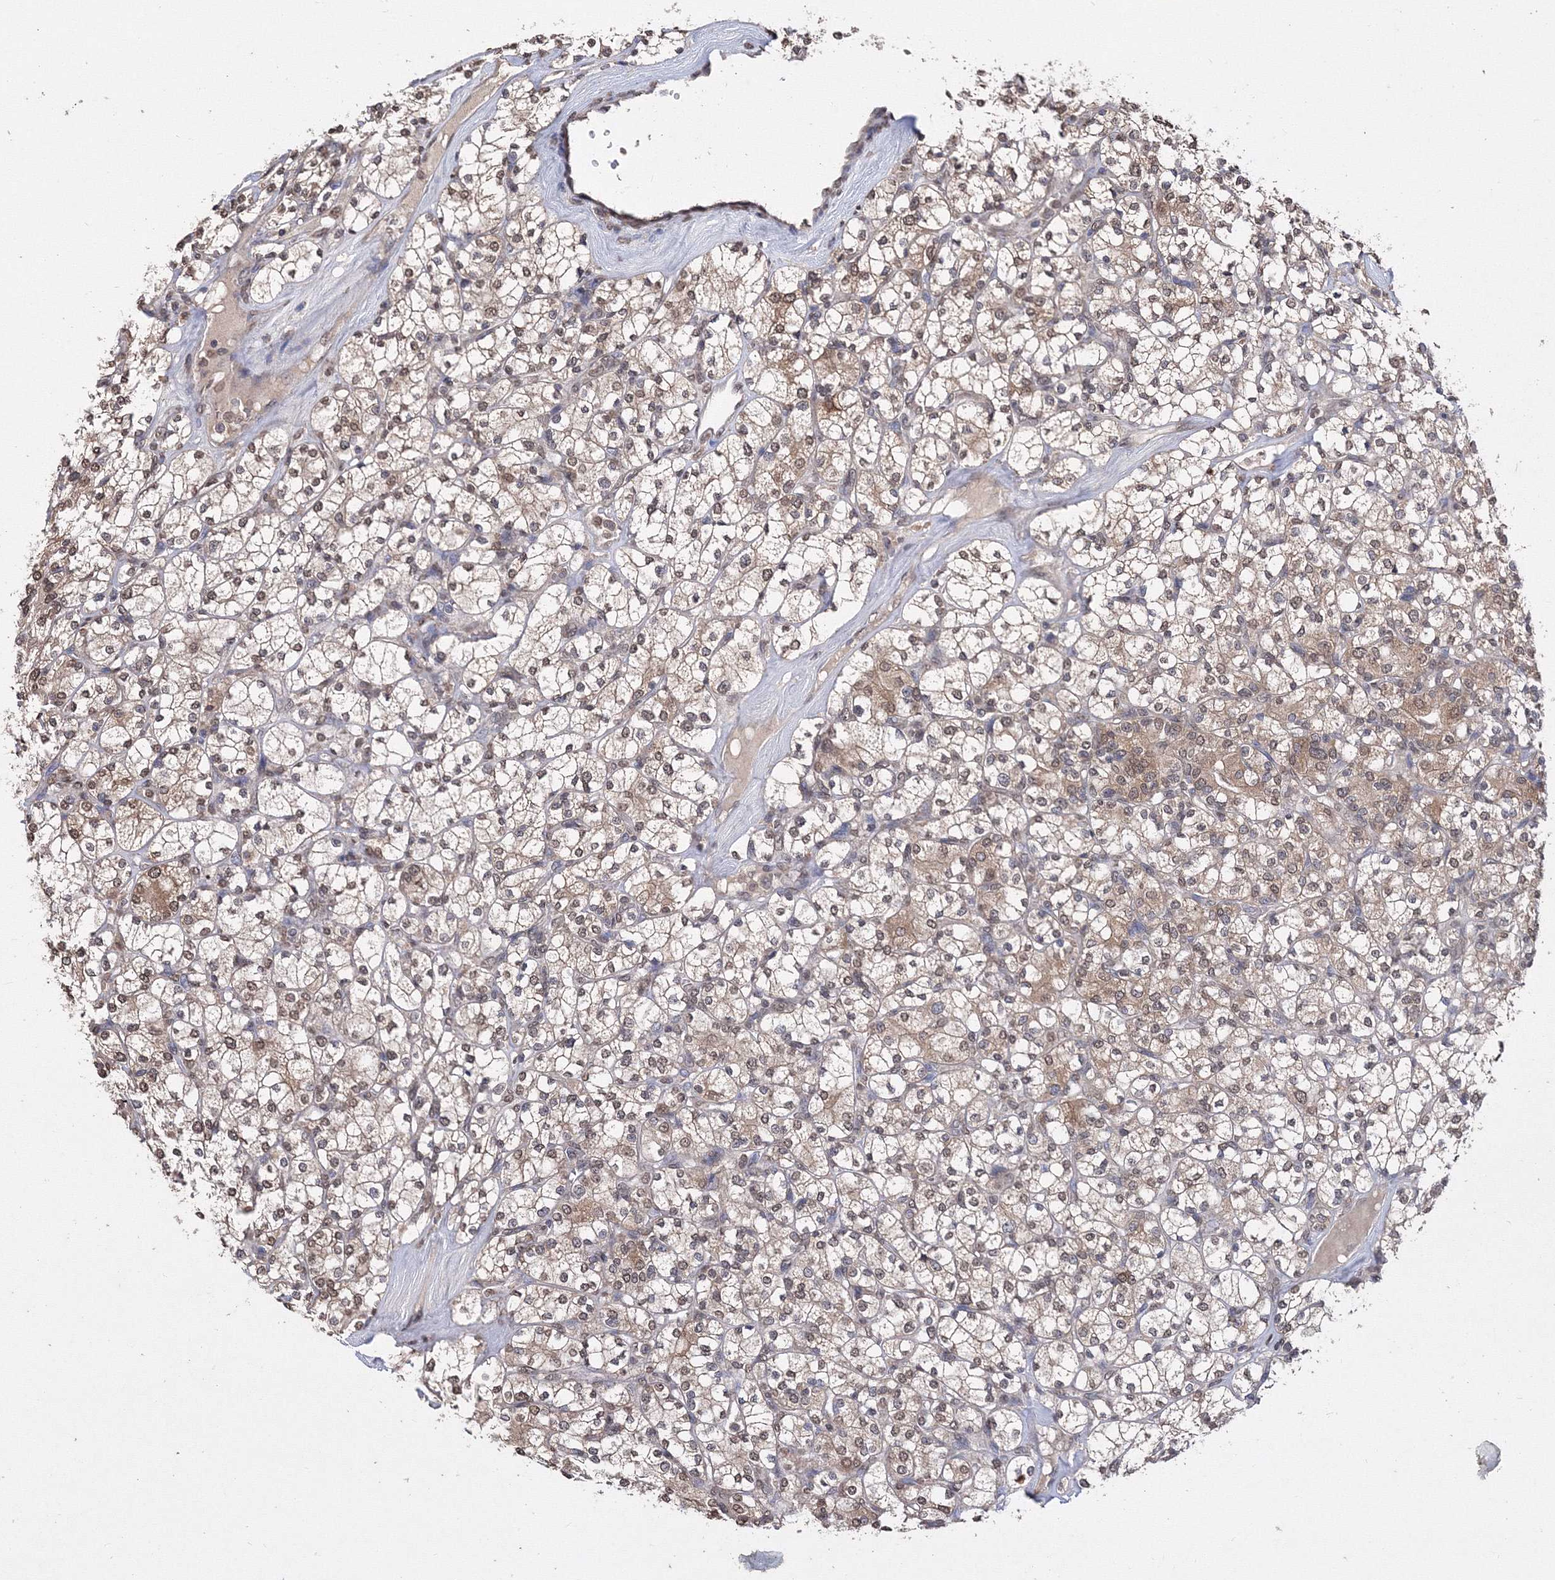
{"staining": {"intensity": "moderate", "quantity": ">75%", "location": "cytoplasmic/membranous,nuclear"}, "tissue": "renal cancer", "cell_type": "Tumor cells", "image_type": "cancer", "snomed": [{"axis": "morphology", "description": "Adenocarcinoma, NOS"}, {"axis": "topography", "description": "Kidney"}], "caption": "A brown stain shows moderate cytoplasmic/membranous and nuclear positivity of a protein in renal cancer (adenocarcinoma) tumor cells. The protein of interest is shown in brown color, while the nuclei are stained blue.", "gene": "GPN1", "patient": {"sex": "male", "age": 77}}